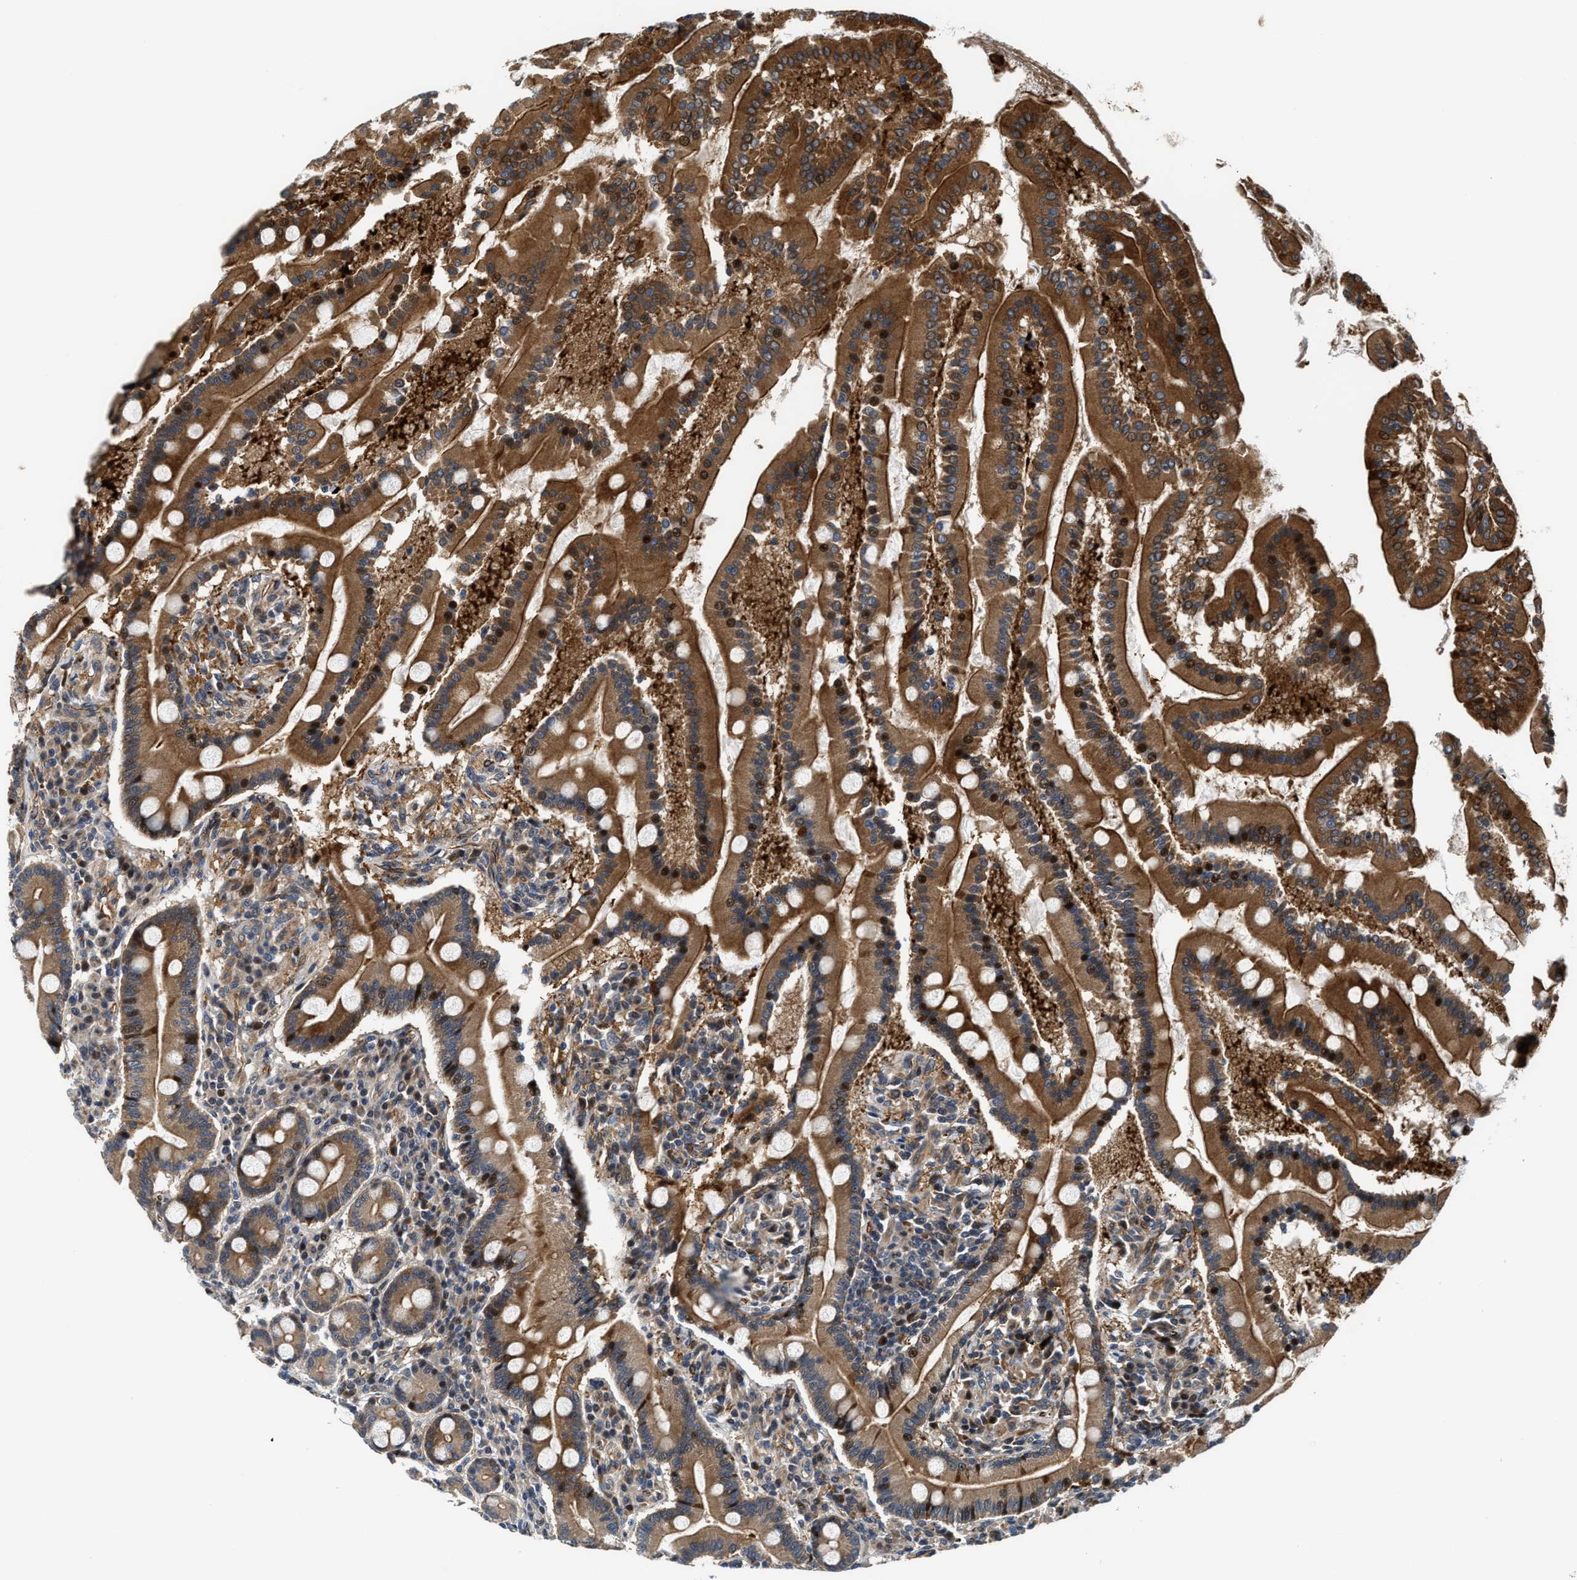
{"staining": {"intensity": "strong", "quantity": ">75%", "location": "cytoplasmic/membranous,nuclear"}, "tissue": "duodenum", "cell_type": "Glandular cells", "image_type": "normal", "snomed": [{"axis": "morphology", "description": "Normal tissue, NOS"}, {"axis": "topography", "description": "Duodenum"}], "caption": "Immunohistochemistry (IHC) staining of normal duodenum, which reveals high levels of strong cytoplasmic/membranous,nuclear positivity in approximately >75% of glandular cells indicating strong cytoplasmic/membranous,nuclear protein expression. The staining was performed using DAB (brown) for protein detection and nuclei were counterstained in hematoxylin (blue).", "gene": "ALDH3A2", "patient": {"sex": "male", "age": 50}}